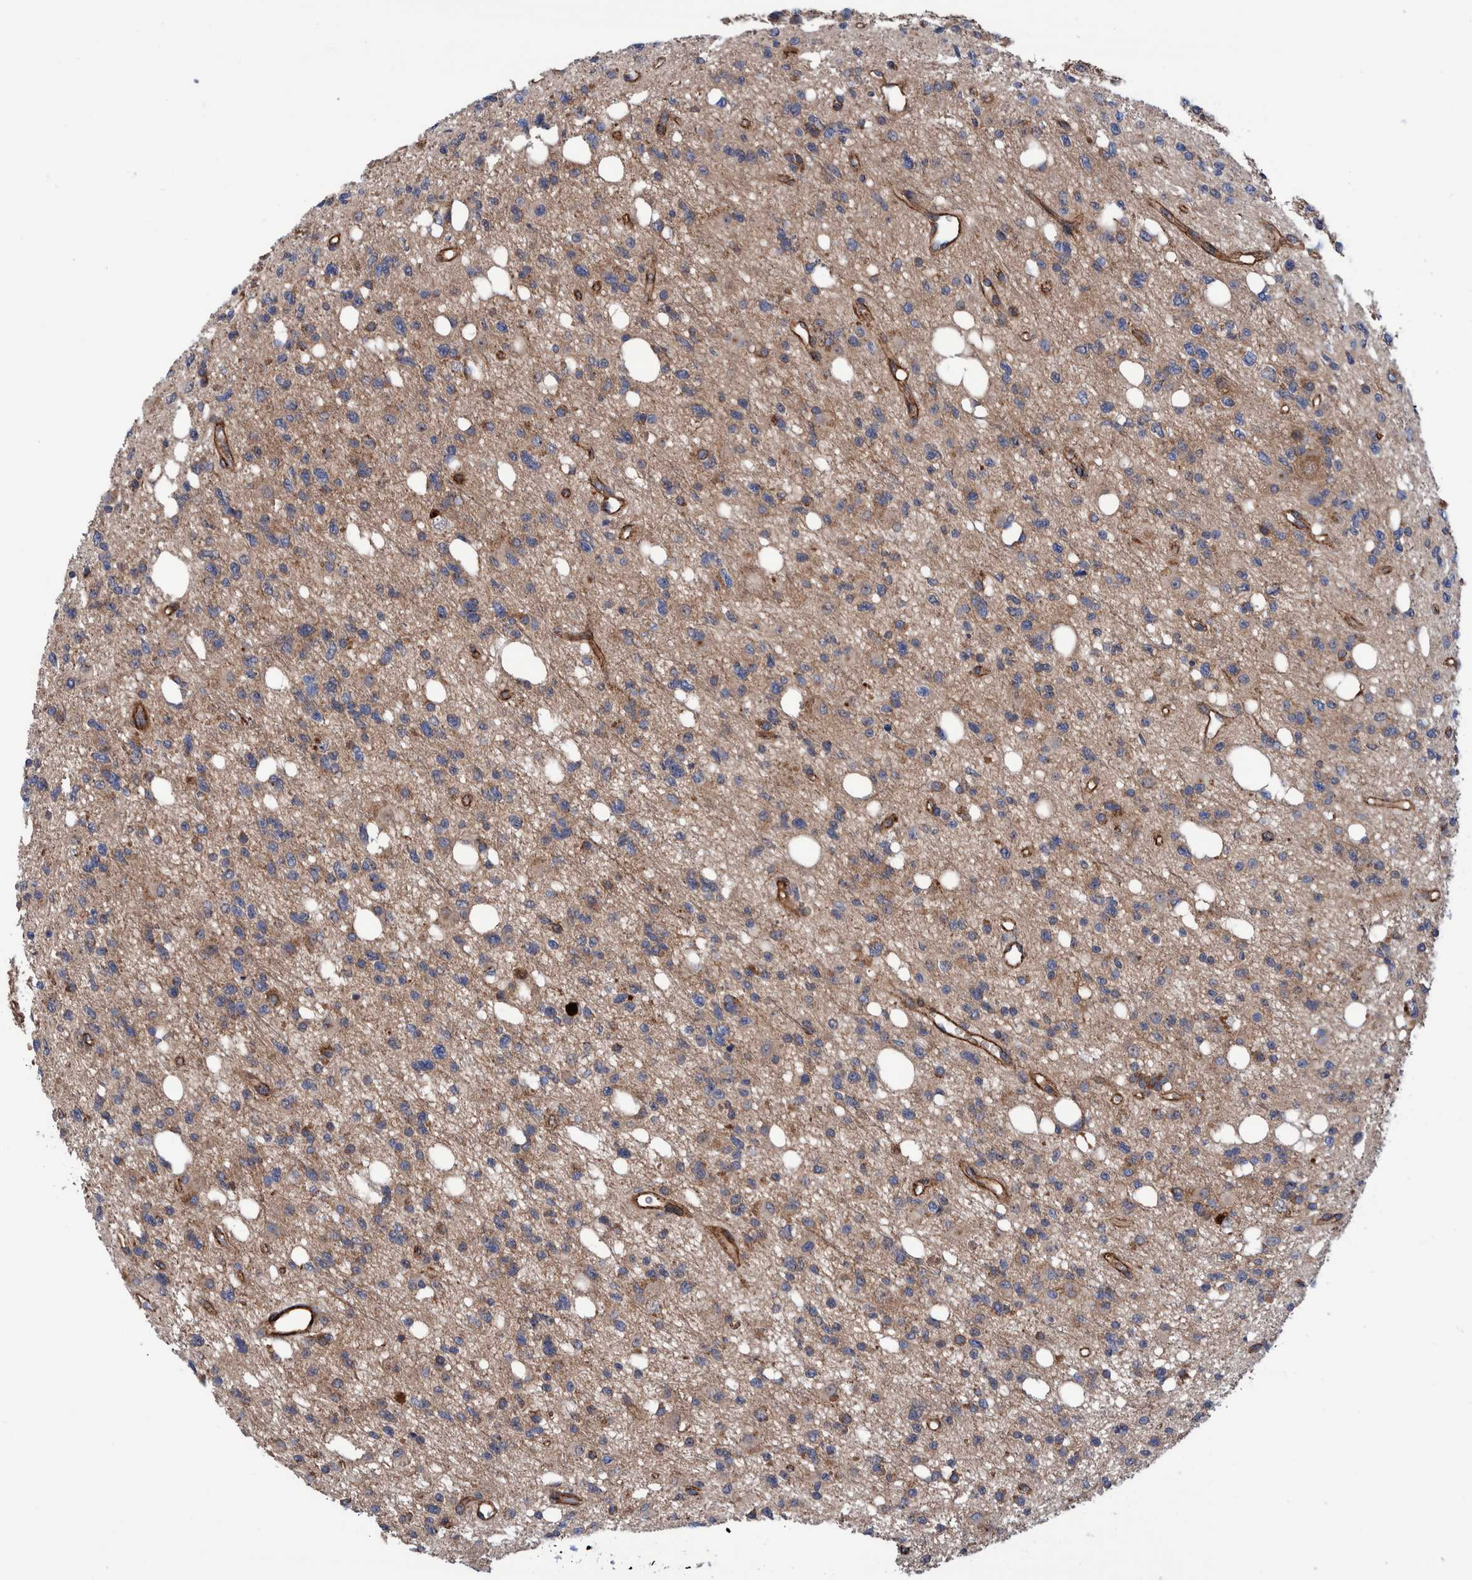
{"staining": {"intensity": "weak", "quantity": "<25%", "location": "cytoplasmic/membranous"}, "tissue": "glioma", "cell_type": "Tumor cells", "image_type": "cancer", "snomed": [{"axis": "morphology", "description": "Glioma, malignant, High grade"}, {"axis": "topography", "description": "Brain"}], "caption": "DAB immunohistochemical staining of malignant glioma (high-grade) demonstrates no significant staining in tumor cells. Brightfield microscopy of immunohistochemistry (IHC) stained with DAB (3,3'-diaminobenzidine) (brown) and hematoxylin (blue), captured at high magnification.", "gene": "SLC25A10", "patient": {"sex": "female", "age": 62}}